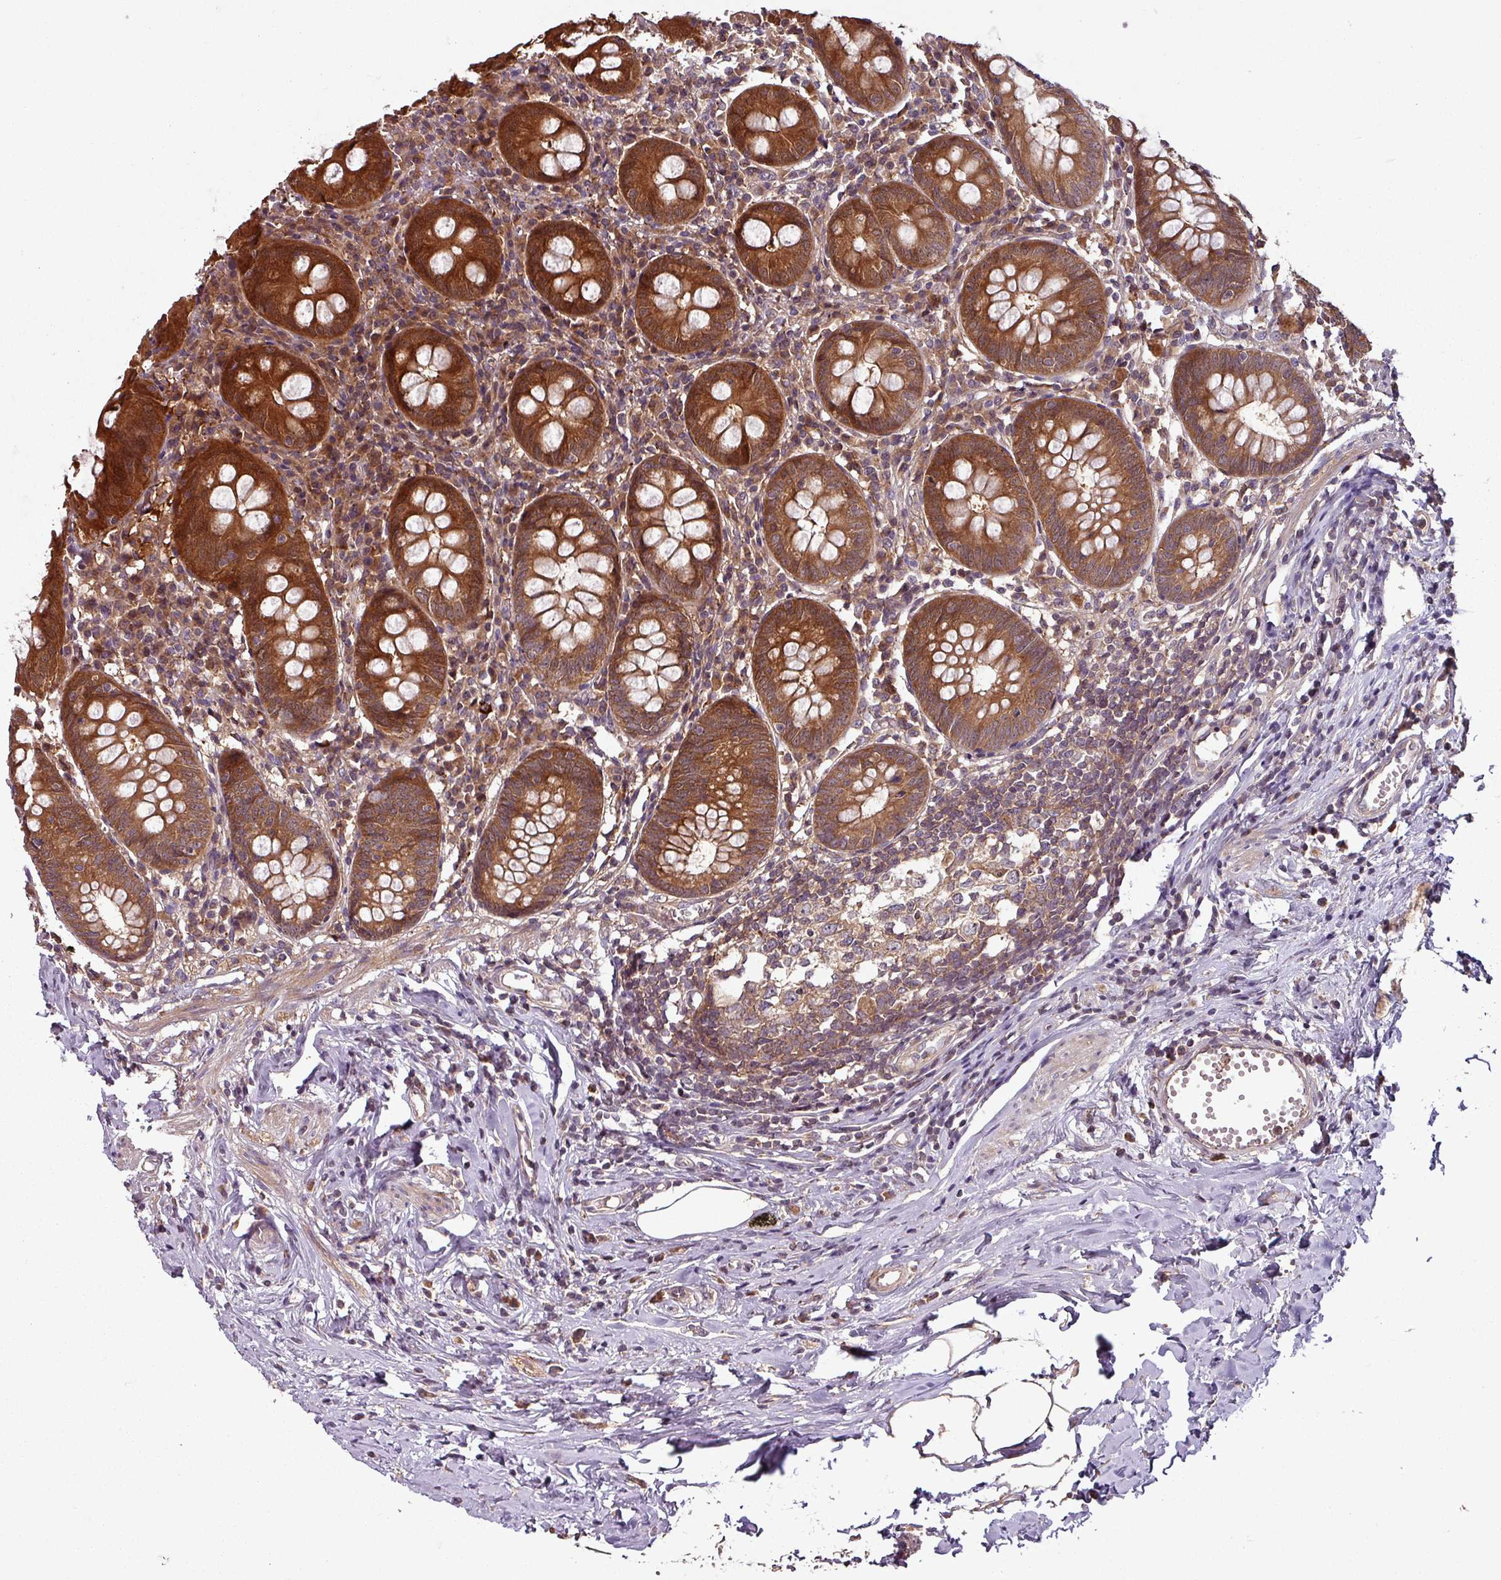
{"staining": {"intensity": "strong", "quantity": ">75%", "location": "cytoplasmic/membranous"}, "tissue": "appendix", "cell_type": "Glandular cells", "image_type": "normal", "snomed": [{"axis": "morphology", "description": "Normal tissue, NOS"}, {"axis": "topography", "description": "Appendix"}], "caption": "The photomicrograph demonstrates staining of unremarkable appendix, revealing strong cytoplasmic/membranous protein expression (brown color) within glandular cells.", "gene": "GSKIP", "patient": {"sex": "female", "age": 54}}